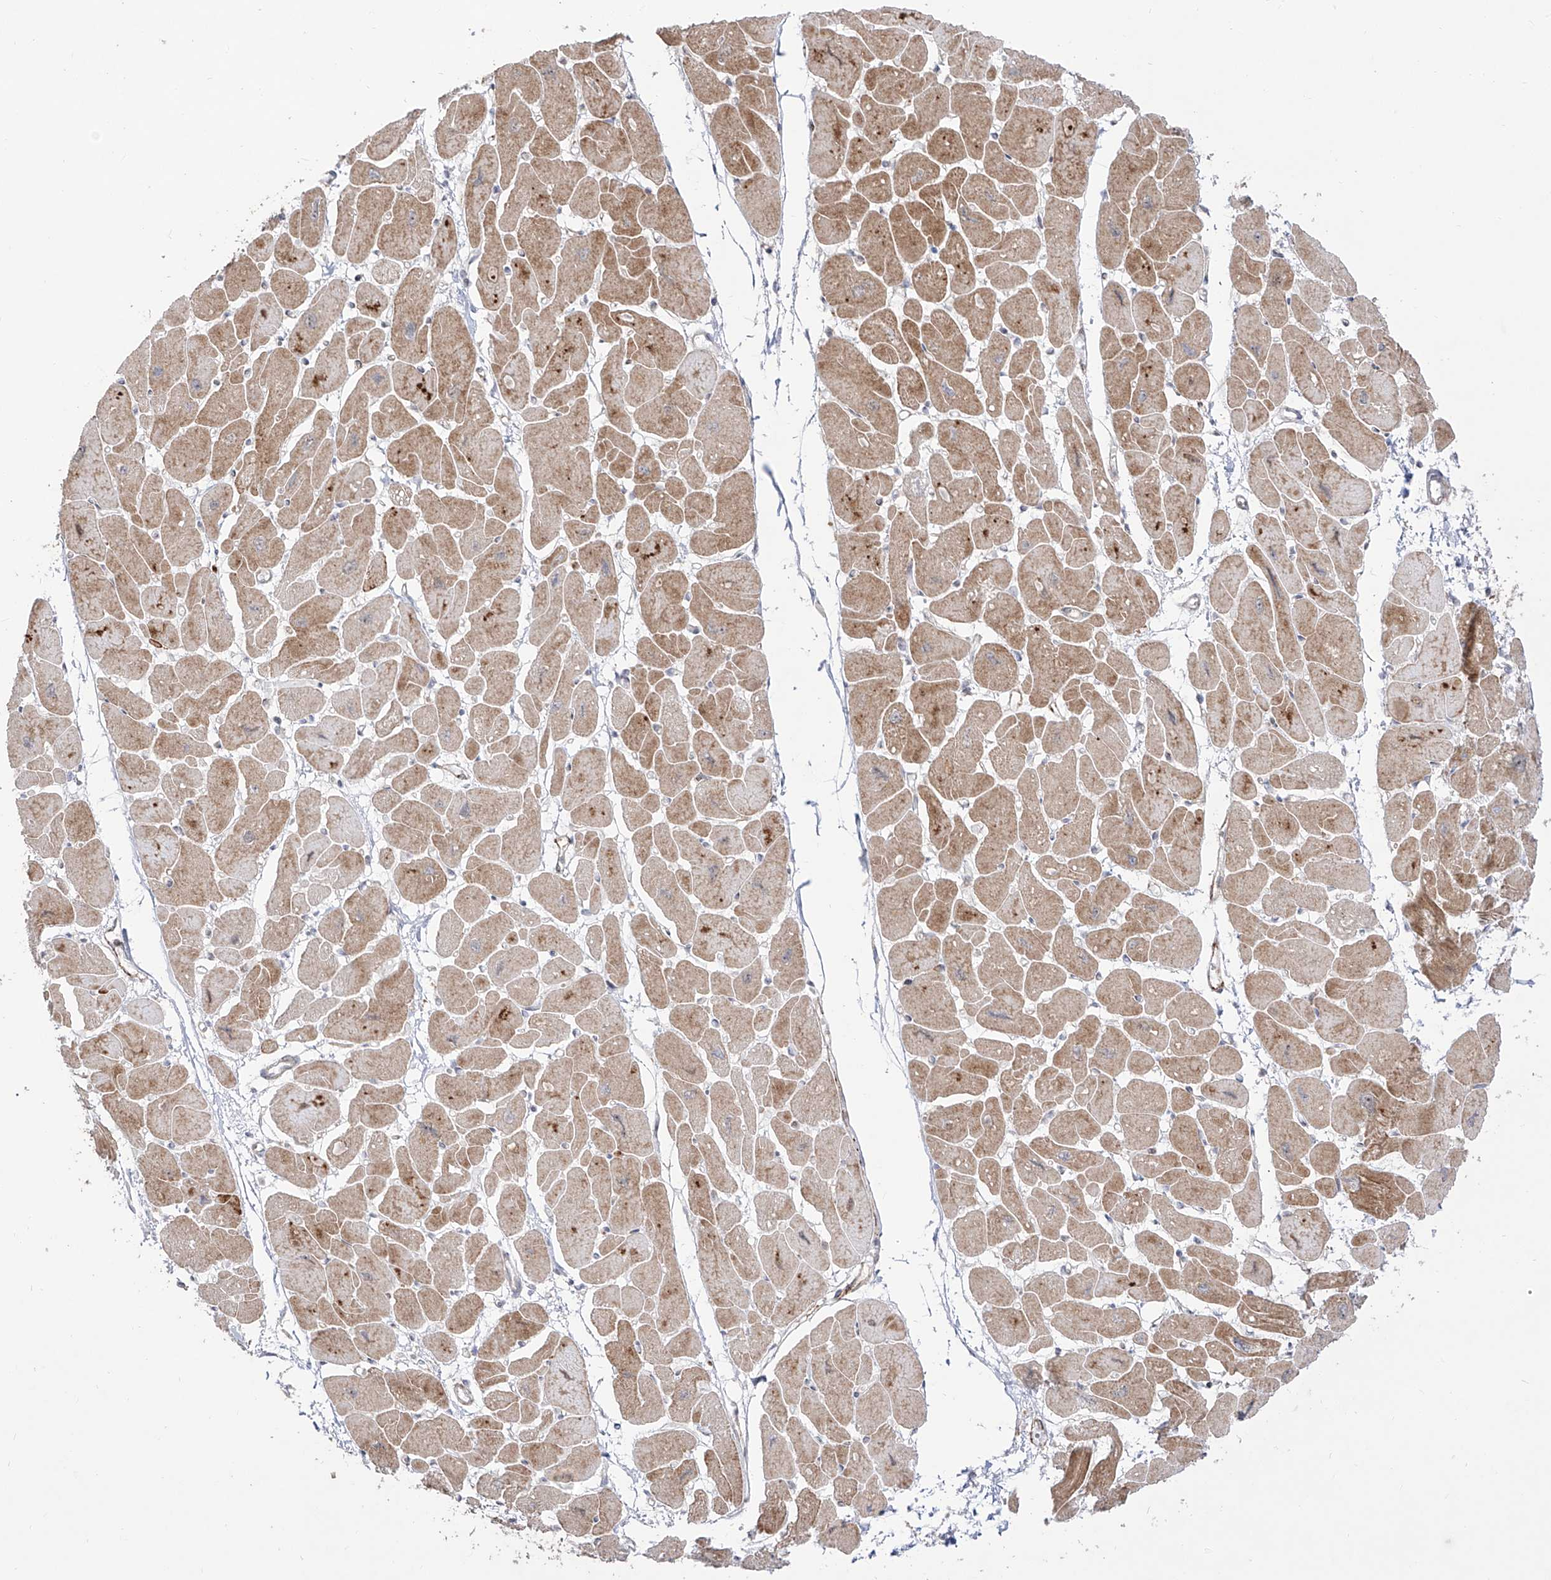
{"staining": {"intensity": "moderate", "quantity": ">75%", "location": "cytoplasmic/membranous"}, "tissue": "heart muscle", "cell_type": "Cardiomyocytes", "image_type": "normal", "snomed": [{"axis": "morphology", "description": "Normal tissue, NOS"}, {"axis": "topography", "description": "Heart"}], "caption": "Immunohistochemistry (IHC) staining of unremarkable heart muscle, which displays medium levels of moderate cytoplasmic/membranous expression in approximately >75% of cardiomyocytes indicating moderate cytoplasmic/membranous protein staining. The staining was performed using DAB (brown) for protein detection and nuclei were counterstained in hematoxylin (blue).", "gene": "ZNF180", "patient": {"sex": "female", "age": 54}}